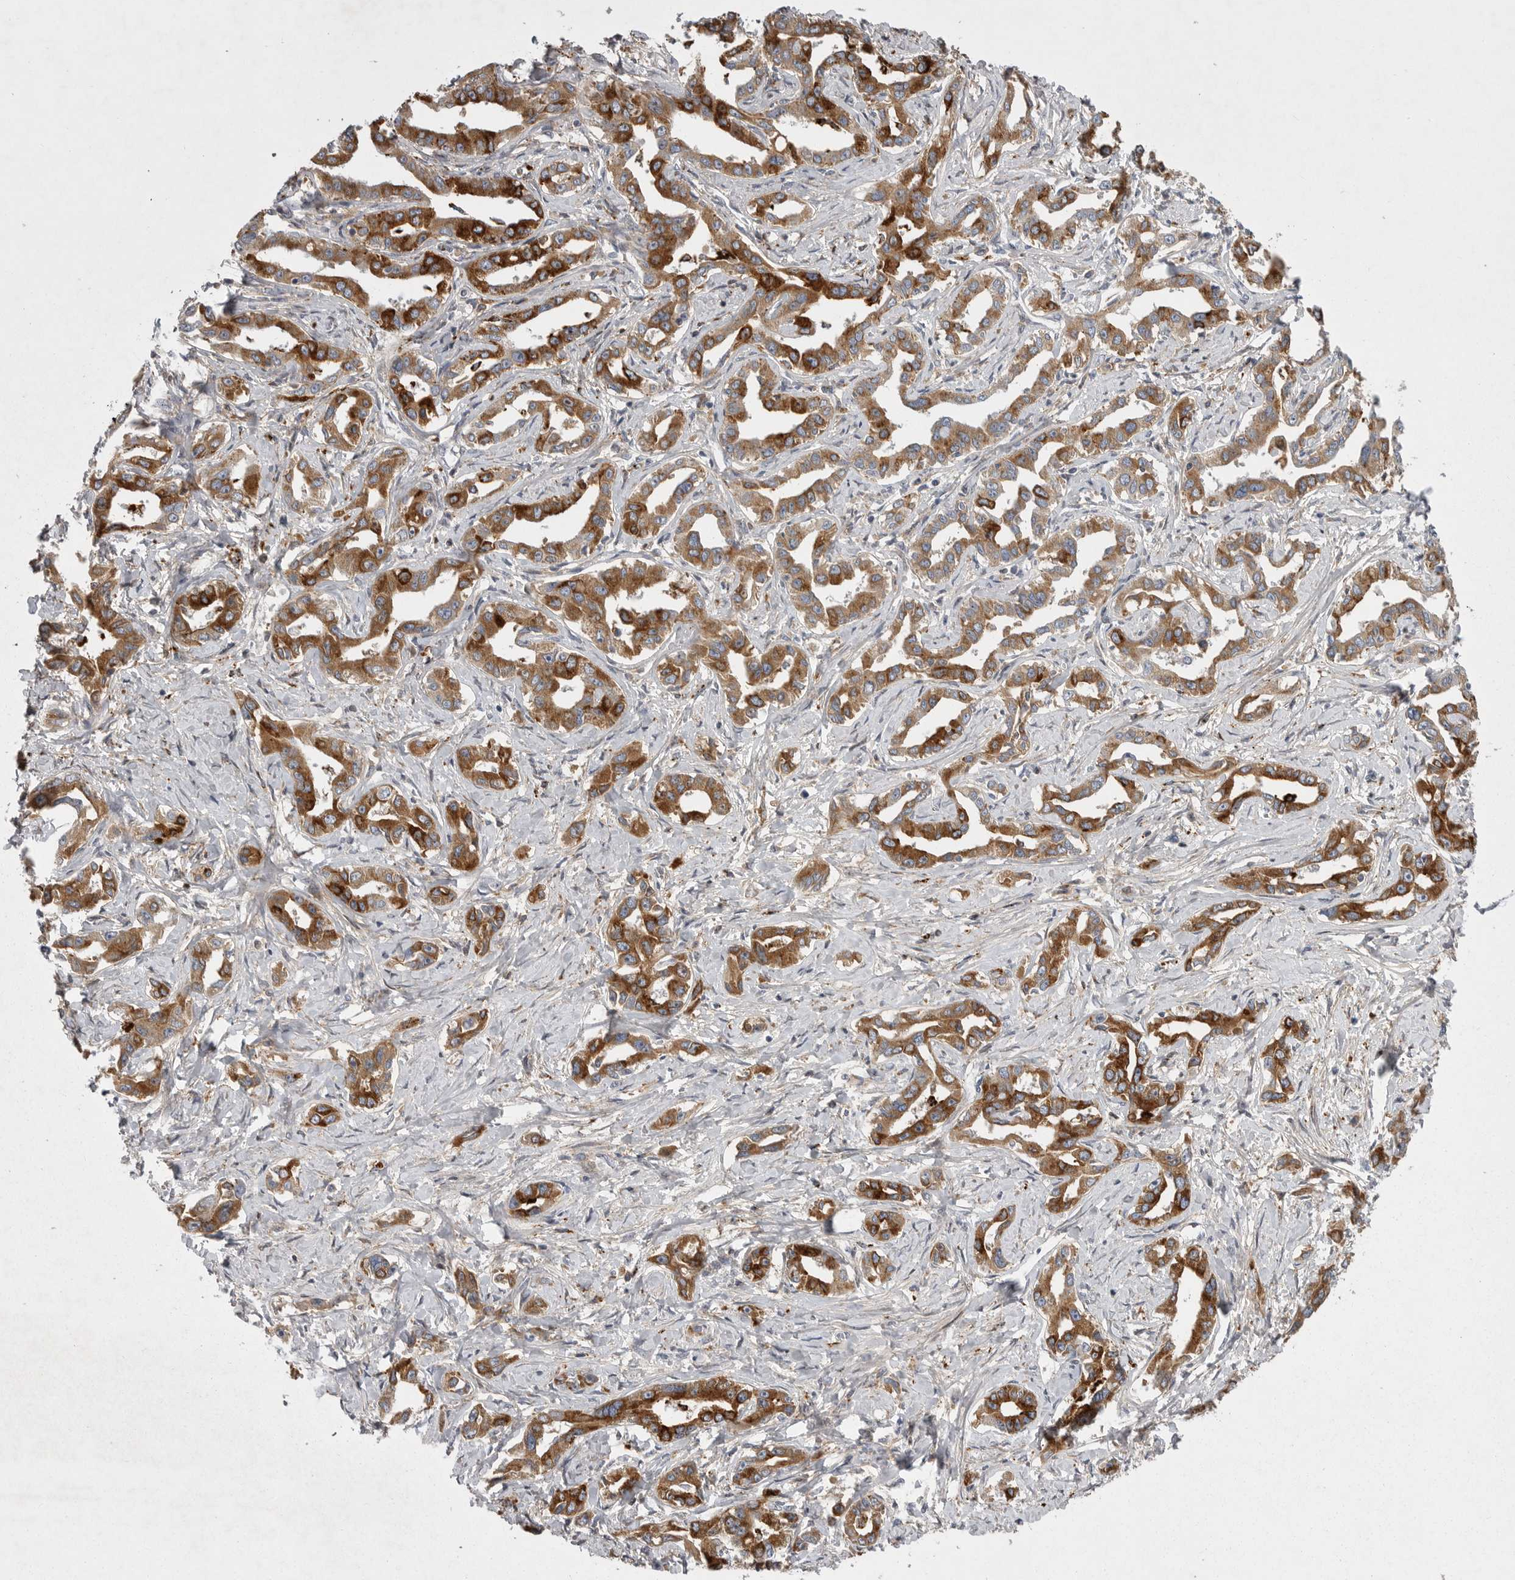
{"staining": {"intensity": "moderate", "quantity": ">75%", "location": "cytoplasmic/membranous"}, "tissue": "liver cancer", "cell_type": "Tumor cells", "image_type": "cancer", "snomed": [{"axis": "morphology", "description": "Cholangiocarcinoma"}, {"axis": "topography", "description": "Liver"}], "caption": "Human liver cancer stained with a brown dye displays moderate cytoplasmic/membranous positive staining in about >75% of tumor cells.", "gene": "CRP", "patient": {"sex": "male", "age": 59}}